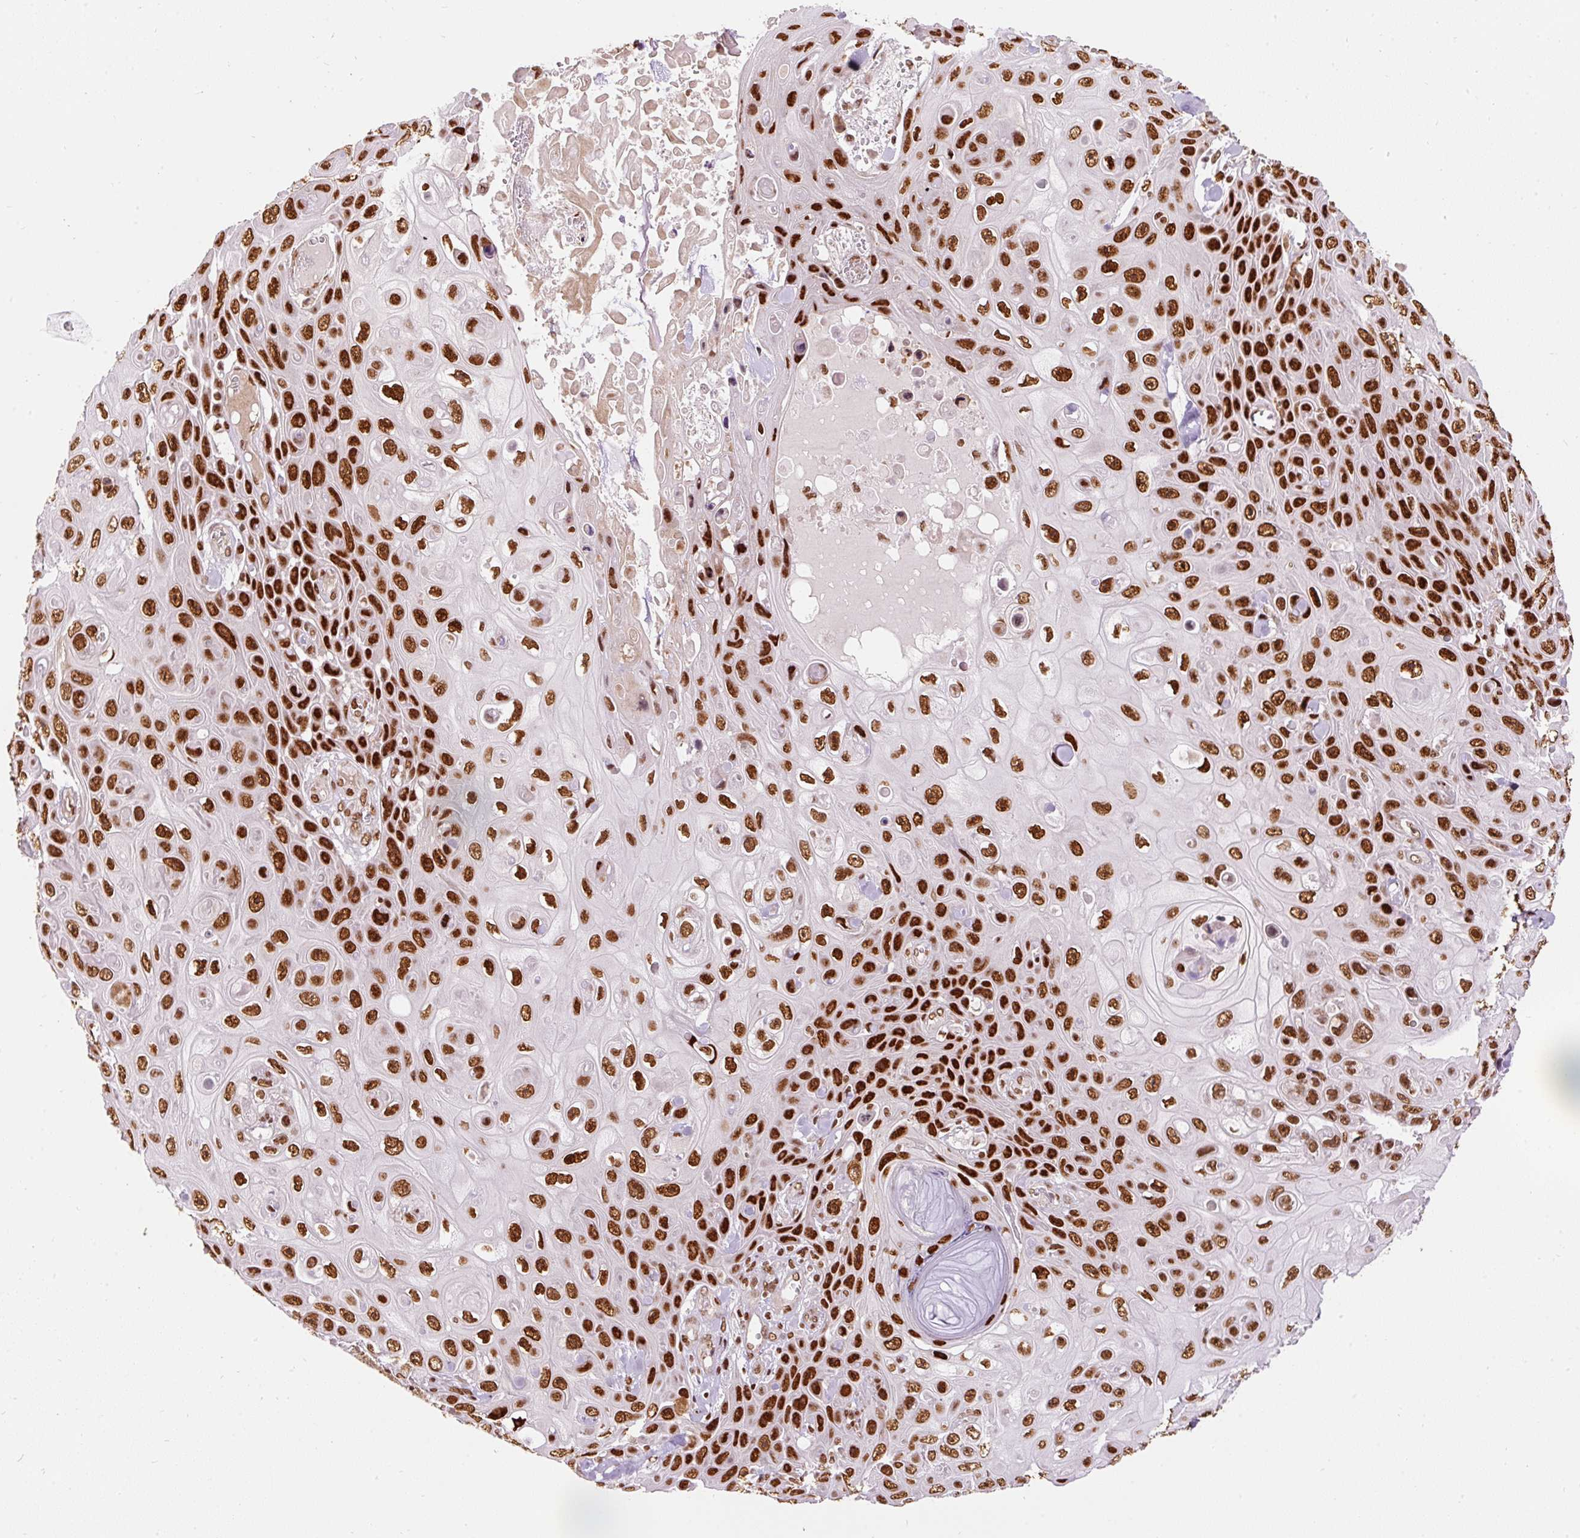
{"staining": {"intensity": "strong", "quantity": ">75%", "location": "nuclear"}, "tissue": "skin cancer", "cell_type": "Tumor cells", "image_type": "cancer", "snomed": [{"axis": "morphology", "description": "Squamous cell carcinoma, NOS"}, {"axis": "topography", "description": "Skin"}], "caption": "Immunohistochemical staining of skin cancer demonstrates high levels of strong nuclear expression in about >75% of tumor cells. (IHC, brightfield microscopy, high magnification).", "gene": "HNRNPC", "patient": {"sex": "male", "age": 82}}